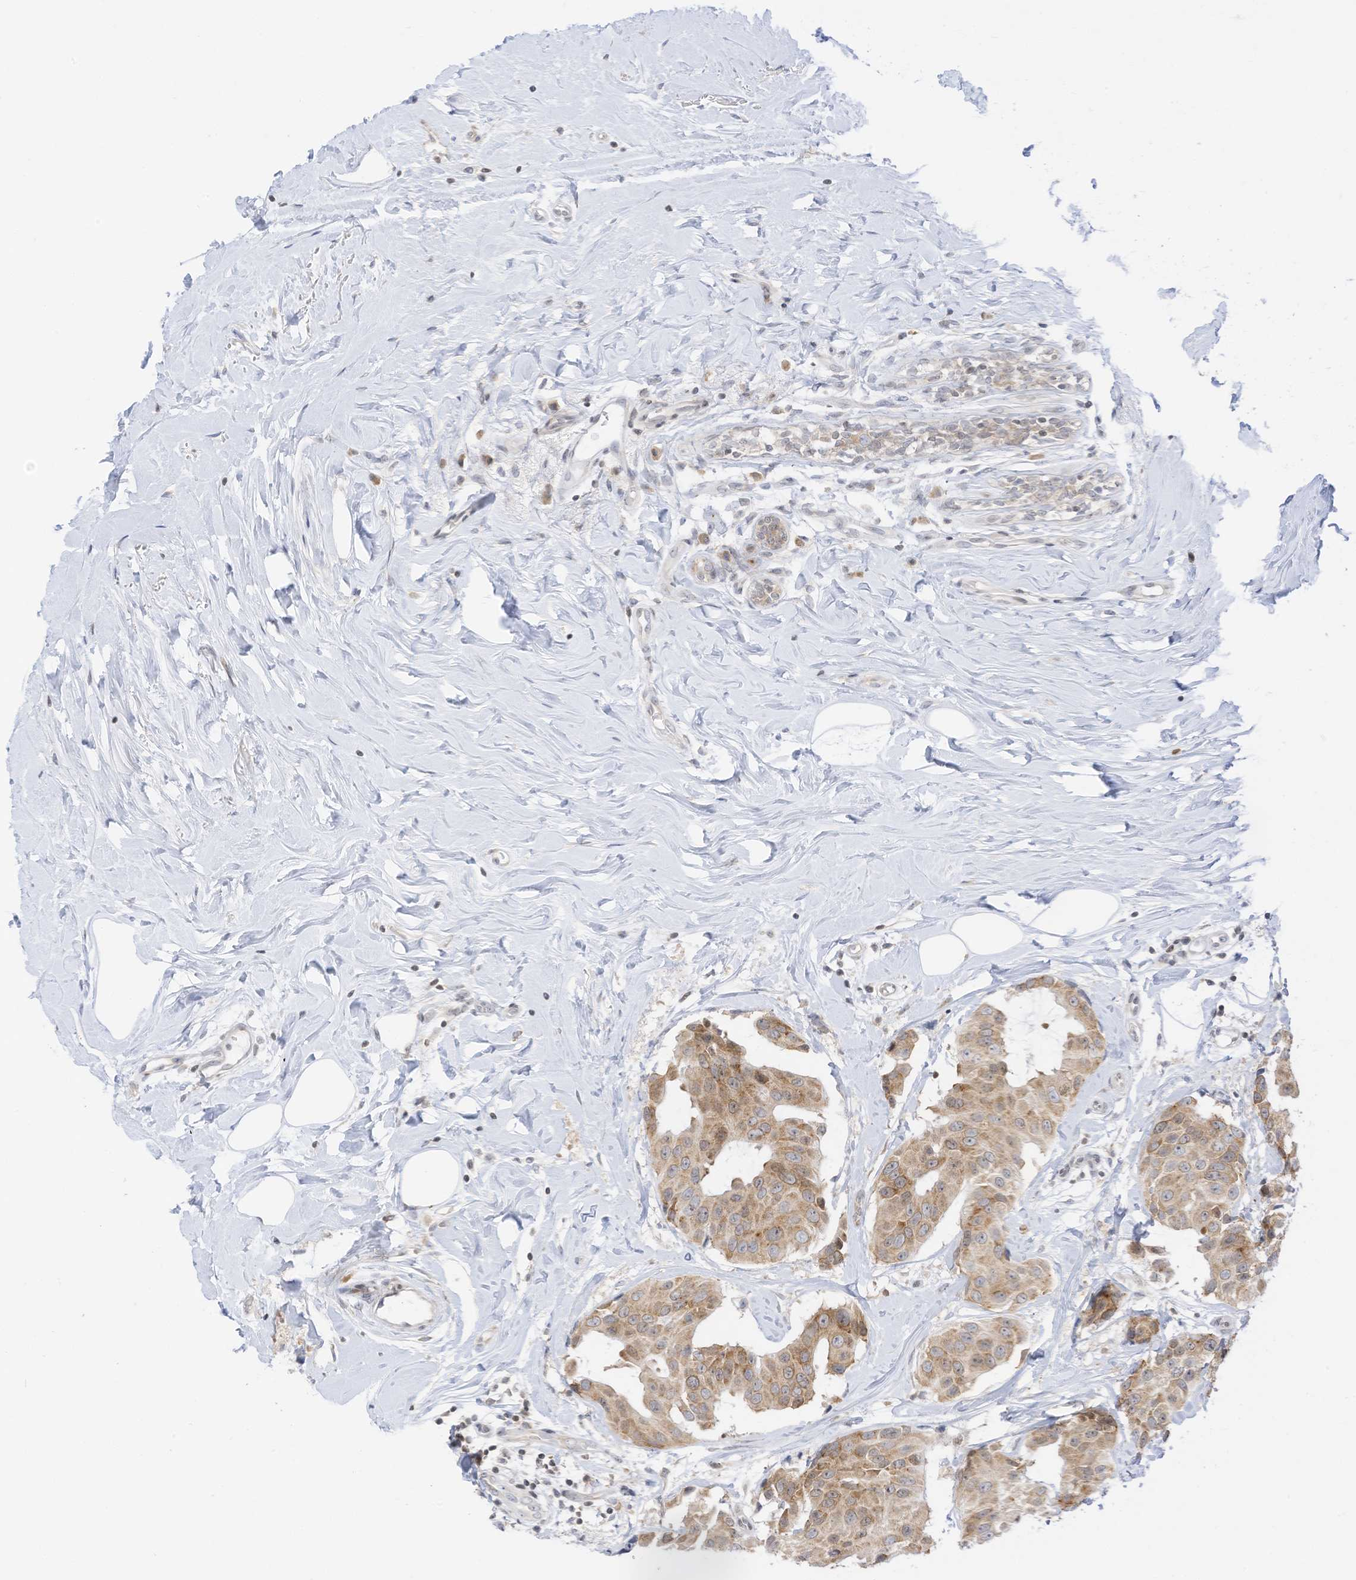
{"staining": {"intensity": "moderate", "quantity": ">75%", "location": "cytoplasmic/membranous,nuclear"}, "tissue": "breast cancer", "cell_type": "Tumor cells", "image_type": "cancer", "snomed": [{"axis": "morphology", "description": "Normal tissue, NOS"}, {"axis": "morphology", "description": "Duct carcinoma"}, {"axis": "topography", "description": "Breast"}], "caption": "A micrograph of human breast cancer (intraductal carcinoma) stained for a protein exhibits moderate cytoplasmic/membranous and nuclear brown staining in tumor cells.", "gene": "EDF1", "patient": {"sex": "female", "age": 39}}